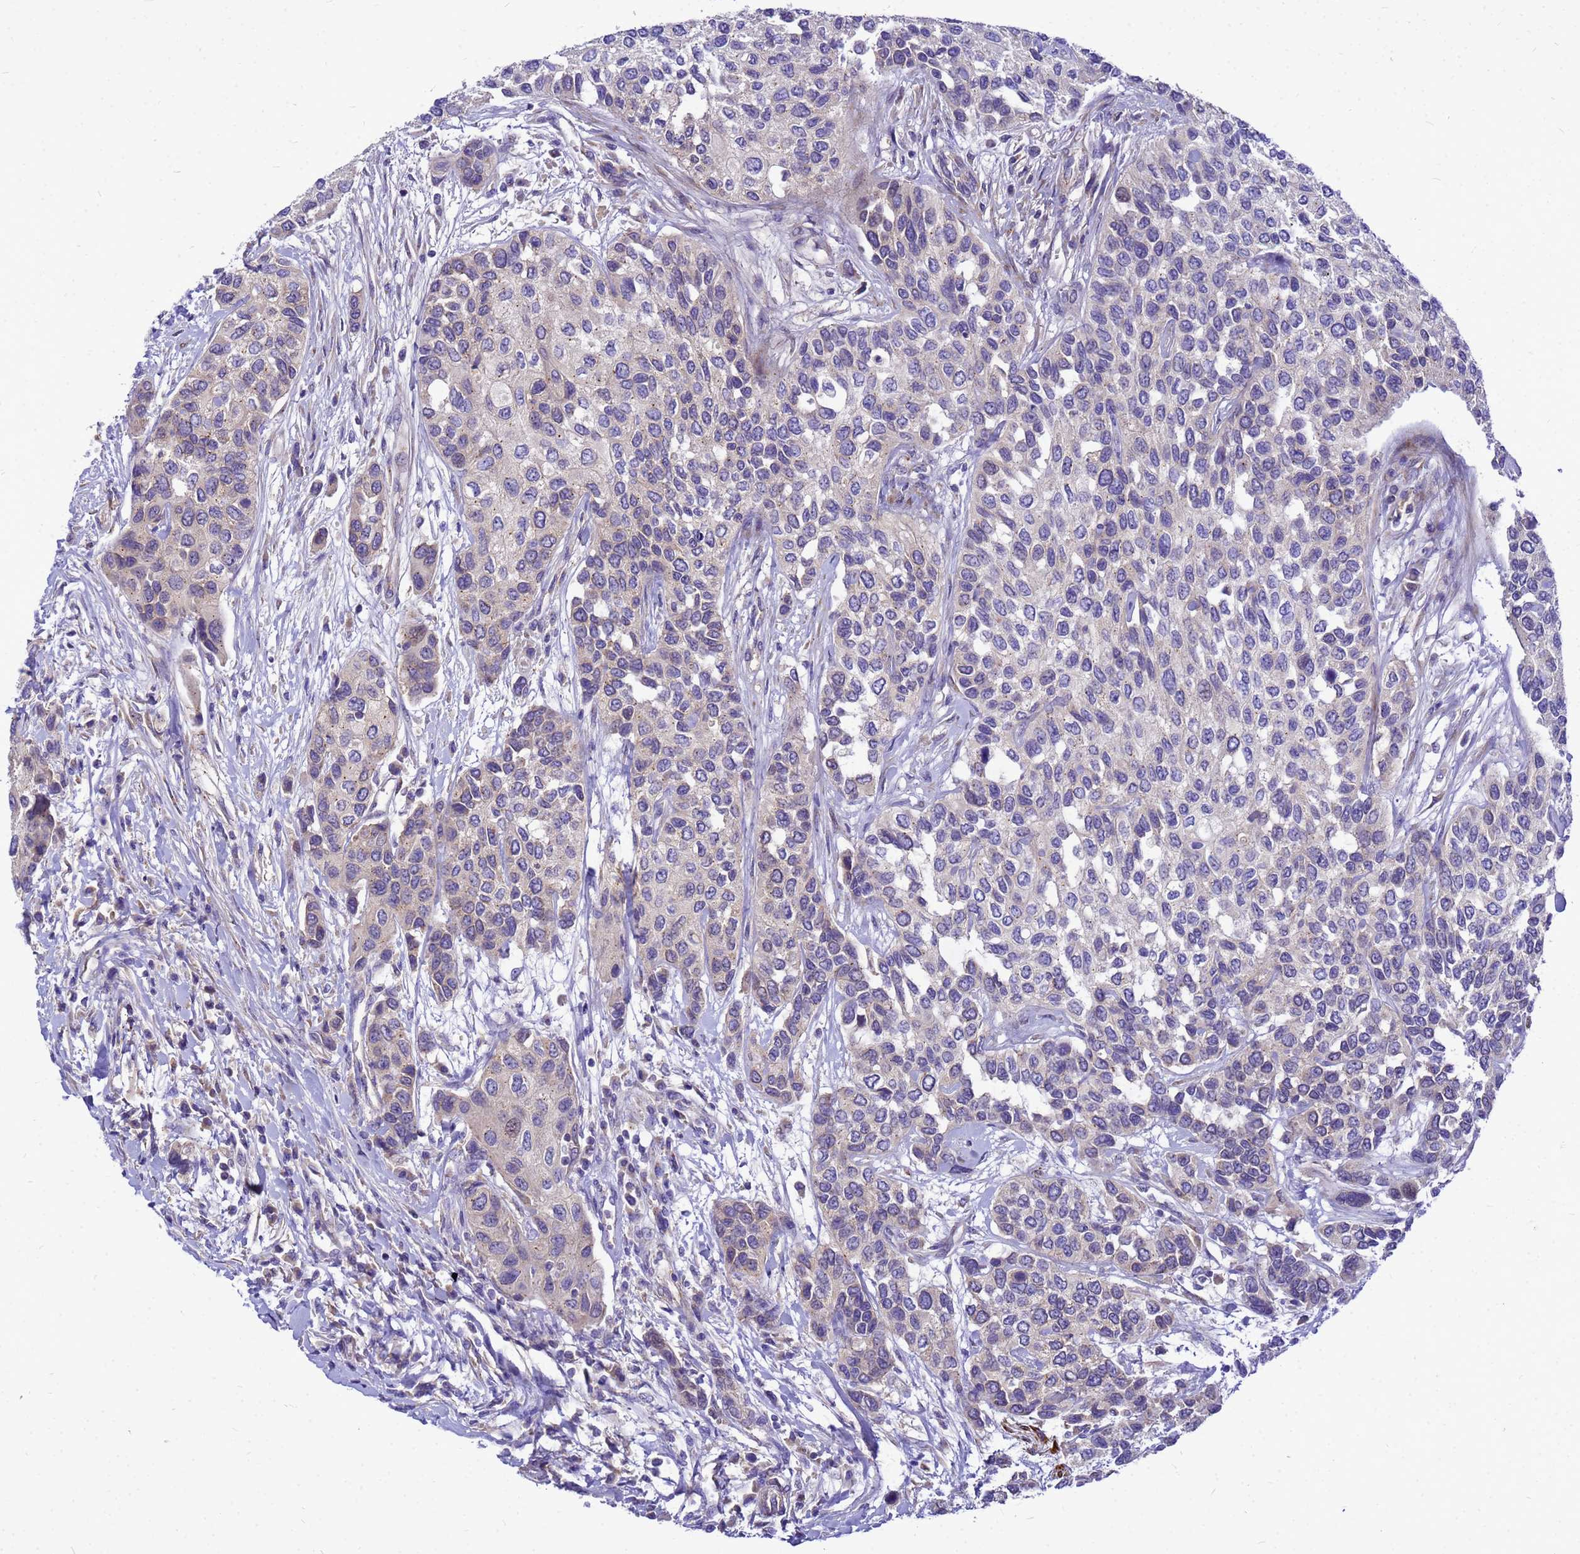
{"staining": {"intensity": "negative", "quantity": "none", "location": "none"}, "tissue": "urothelial cancer", "cell_type": "Tumor cells", "image_type": "cancer", "snomed": [{"axis": "morphology", "description": "Normal tissue, NOS"}, {"axis": "morphology", "description": "Urothelial carcinoma, High grade"}, {"axis": "topography", "description": "Vascular tissue"}, {"axis": "topography", "description": "Urinary bladder"}], "caption": "Urothelial carcinoma (high-grade) was stained to show a protein in brown. There is no significant expression in tumor cells. The staining is performed using DAB brown chromogen with nuclei counter-stained in using hematoxylin.", "gene": "POP7", "patient": {"sex": "female", "age": 56}}